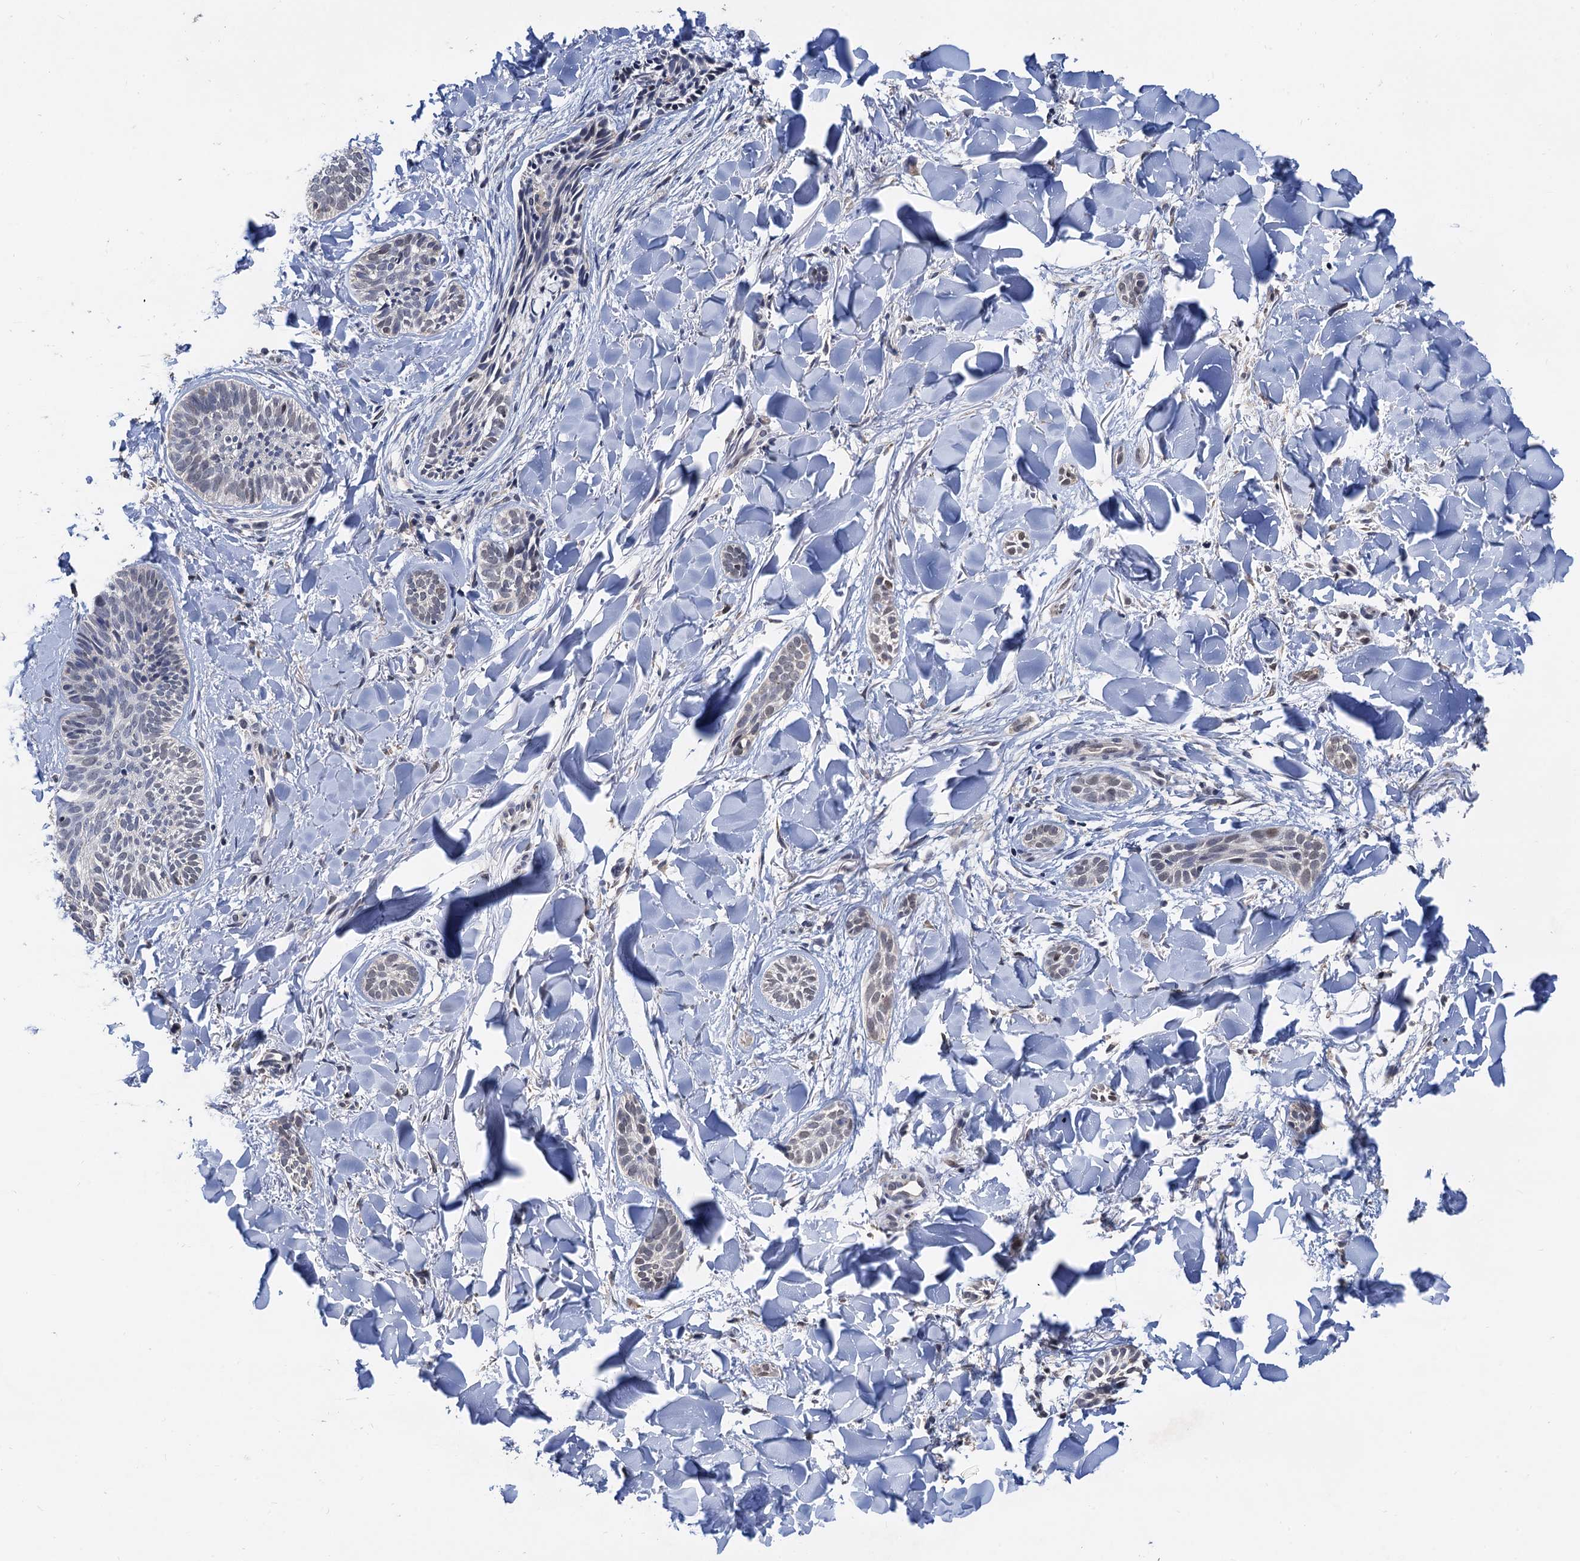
{"staining": {"intensity": "weak", "quantity": "<25%", "location": "nuclear"}, "tissue": "skin cancer", "cell_type": "Tumor cells", "image_type": "cancer", "snomed": [{"axis": "morphology", "description": "Basal cell carcinoma"}, {"axis": "topography", "description": "Skin"}], "caption": "Immunohistochemistry of skin basal cell carcinoma demonstrates no expression in tumor cells. (Stains: DAB (3,3'-diaminobenzidine) IHC with hematoxylin counter stain, Microscopy: brightfield microscopy at high magnification).", "gene": "TSEN34", "patient": {"sex": "female", "age": 59}}